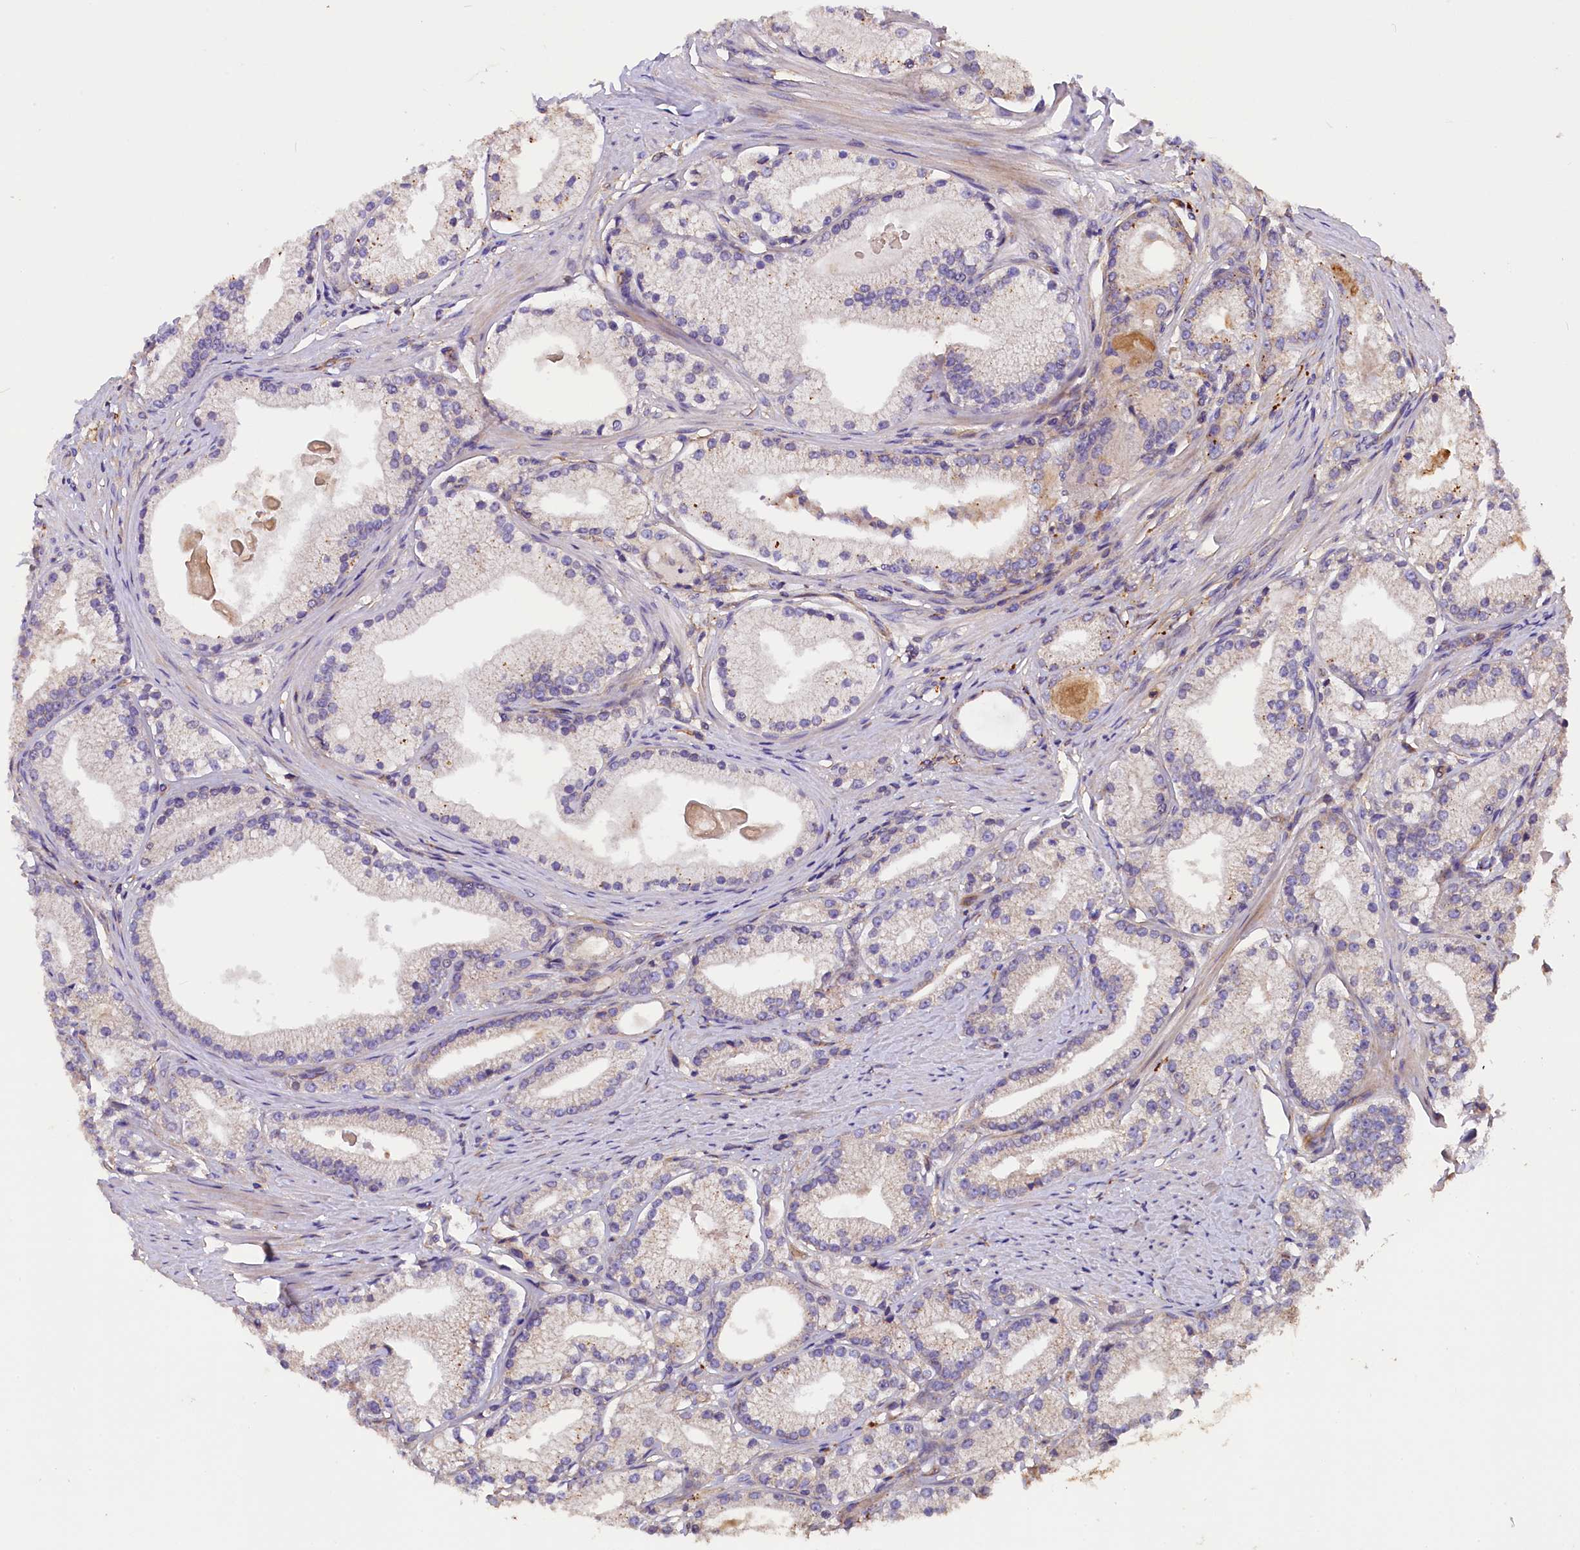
{"staining": {"intensity": "weak", "quantity": "25%-75%", "location": "cytoplasmic/membranous"}, "tissue": "prostate cancer", "cell_type": "Tumor cells", "image_type": "cancer", "snomed": [{"axis": "morphology", "description": "Adenocarcinoma, Low grade"}, {"axis": "topography", "description": "Prostate"}], "caption": "A brown stain labels weak cytoplasmic/membranous expression of a protein in prostate adenocarcinoma (low-grade) tumor cells.", "gene": "ERMARD", "patient": {"sex": "male", "age": 57}}